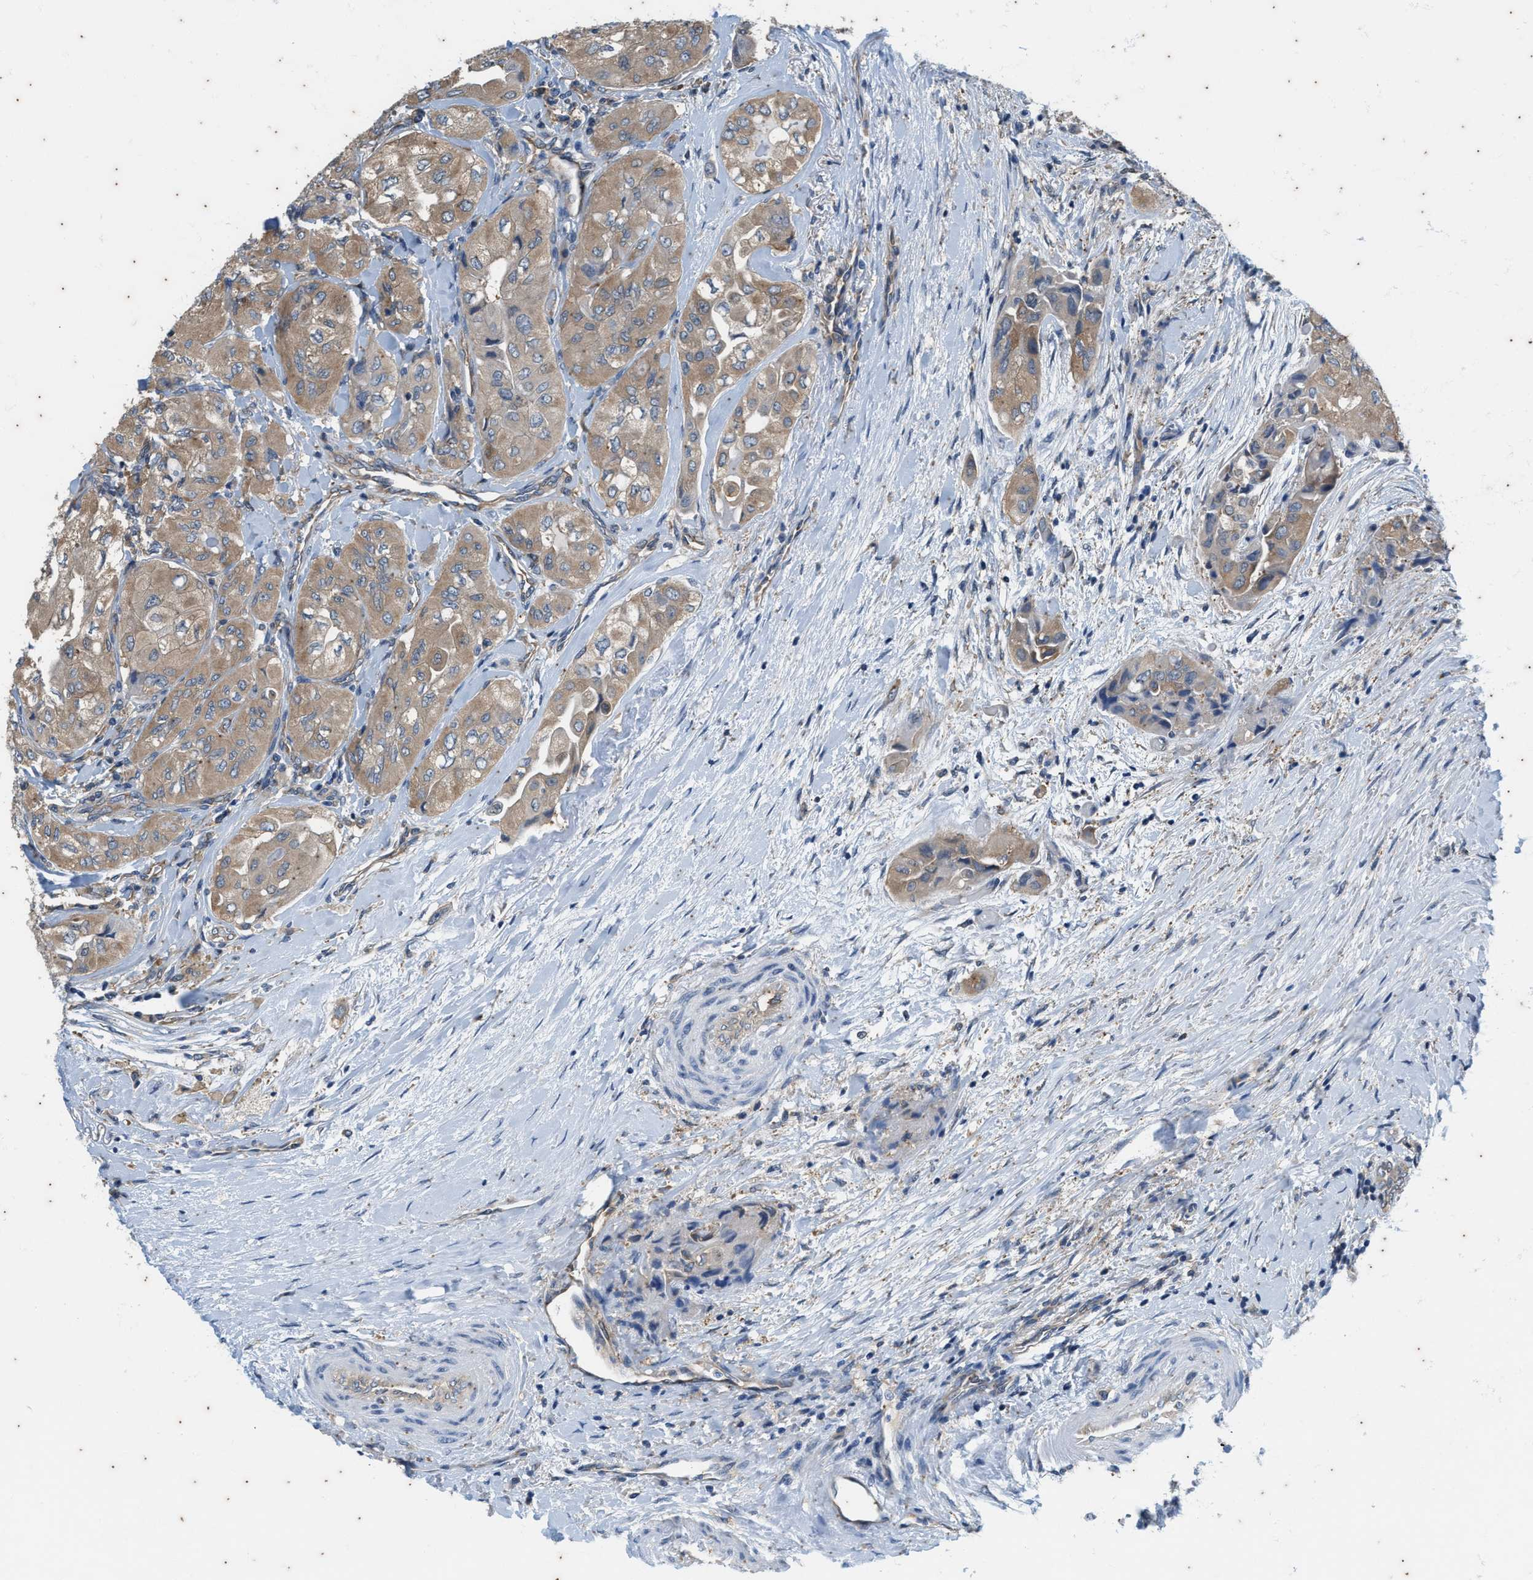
{"staining": {"intensity": "moderate", "quantity": ">75%", "location": "cytoplasmic/membranous"}, "tissue": "thyroid cancer", "cell_type": "Tumor cells", "image_type": "cancer", "snomed": [{"axis": "morphology", "description": "Papillary adenocarcinoma, NOS"}, {"axis": "topography", "description": "Thyroid gland"}], "caption": "Immunohistochemistry (DAB (3,3'-diaminobenzidine)) staining of human thyroid cancer shows moderate cytoplasmic/membranous protein expression in about >75% of tumor cells. The staining was performed using DAB, with brown indicating positive protein expression. Nuclei are stained blue with hematoxylin.", "gene": "COX19", "patient": {"sex": "female", "age": 59}}